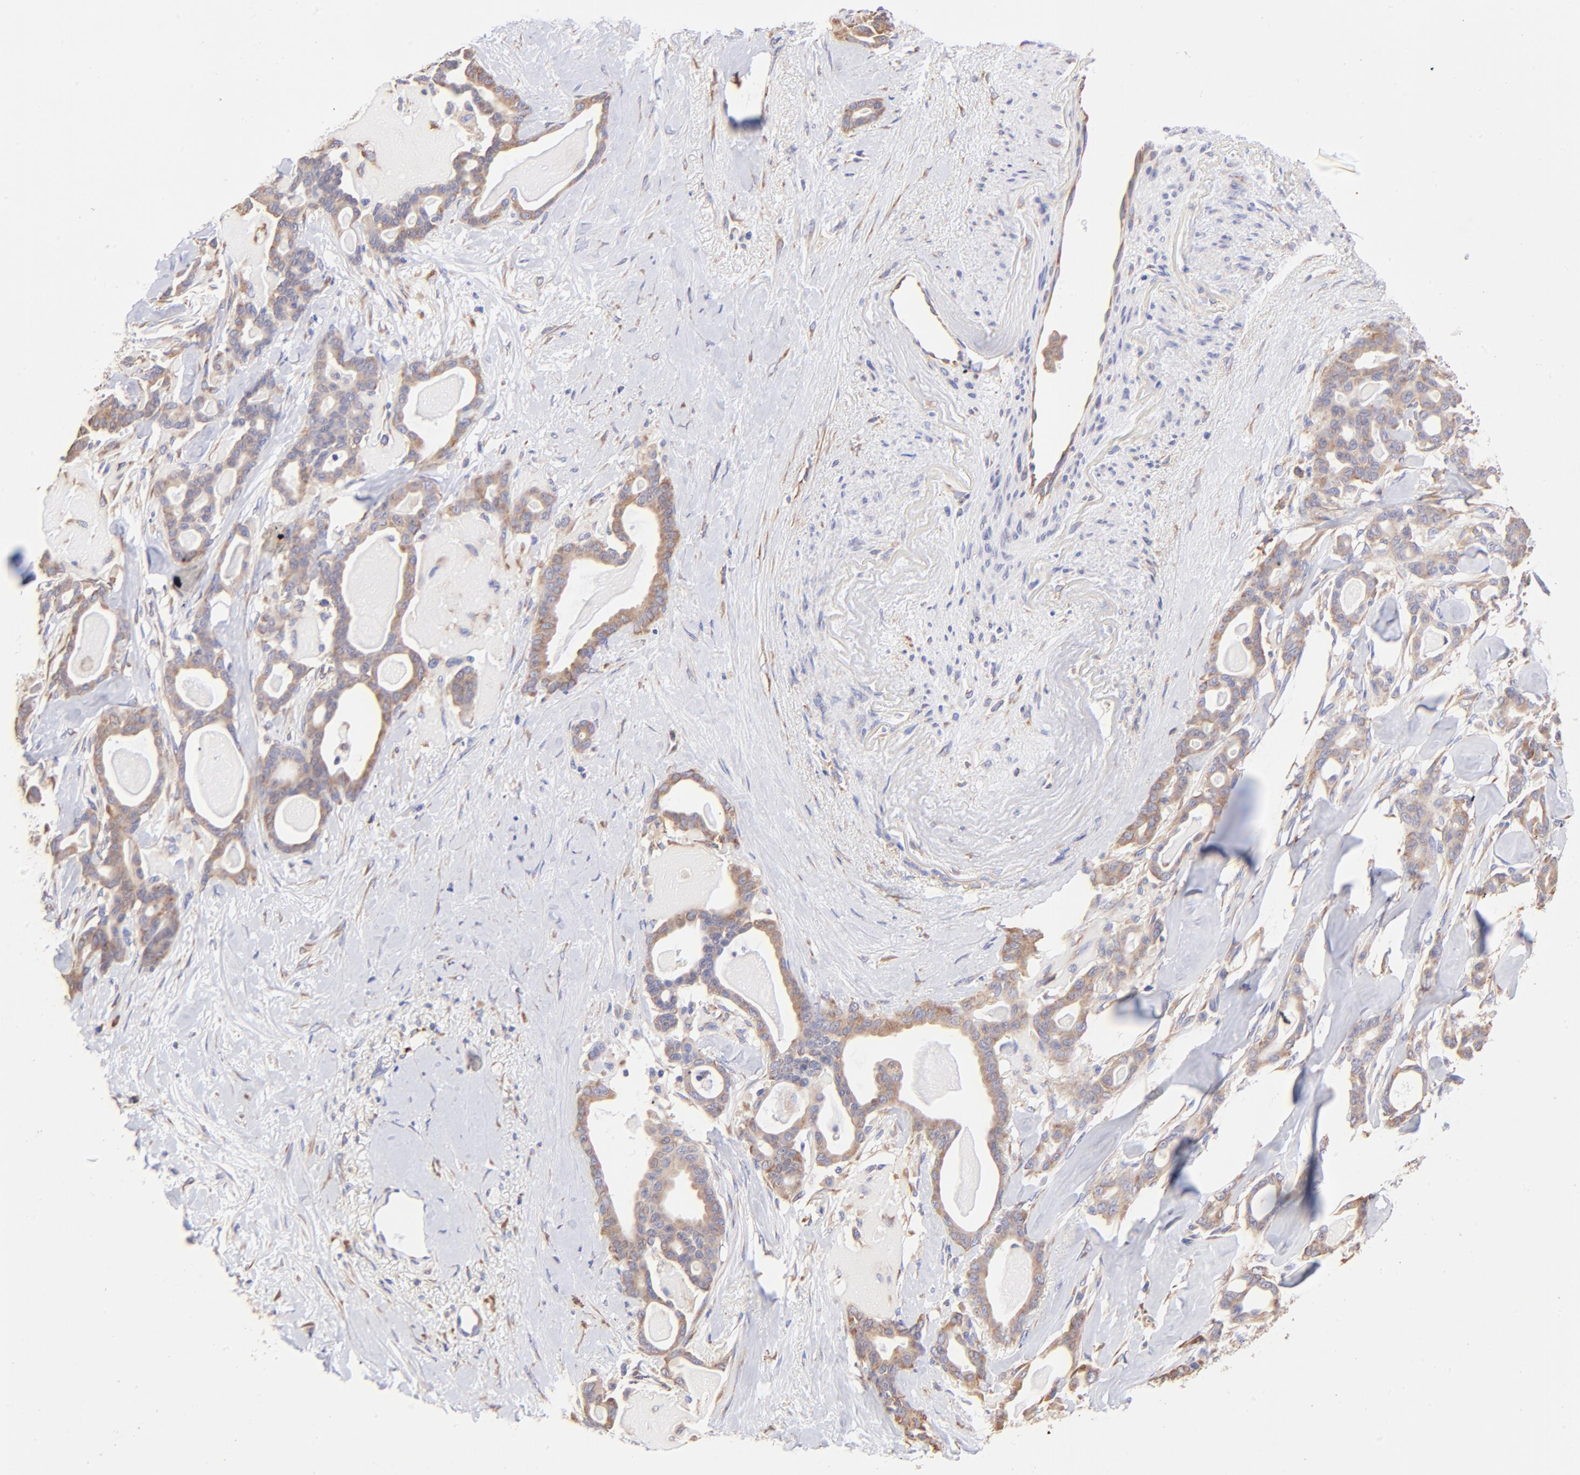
{"staining": {"intensity": "weak", "quantity": ">75%", "location": "cytoplasmic/membranous"}, "tissue": "pancreatic cancer", "cell_type": "Tumor cells", "image_type": "cancer", "snomed": [{"axis": "morphology", "description": "Adenocarcinoma, NOS"}, {"axis": "topography", "description": "Pancreas"}], "caption": "Adenocarcinoma (pancreatic) stained for a protein exhibits weak cytoplasmic/membranous positivity in tumor cells.", "gene": "RPL30", "patient": {"sex": "male", "age": 63}}